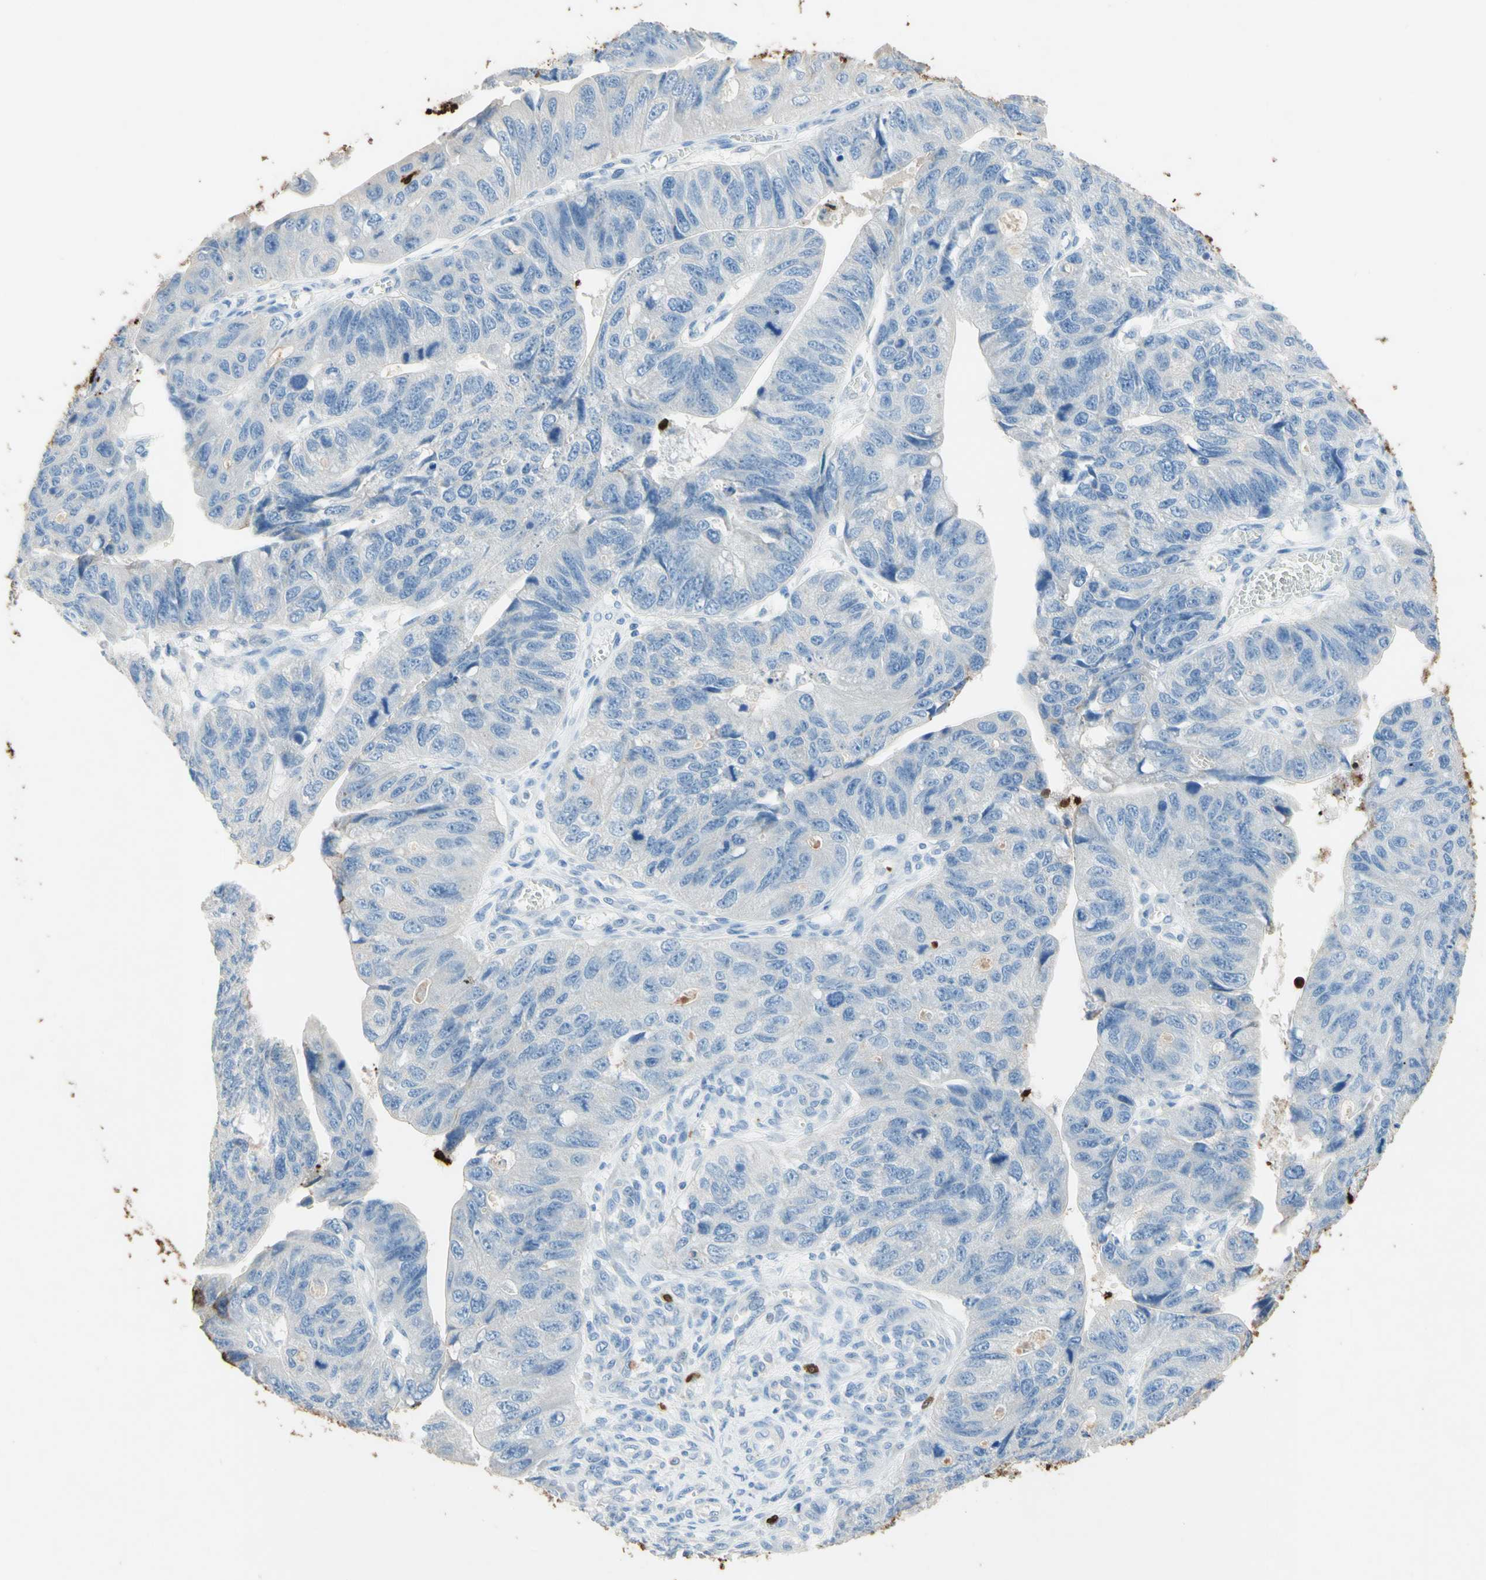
{"staining": {"intensity": "negative", "quantity": "none", "location": "none"}, "tissue": "stomach cancer", "cell_type": "Tumor cells", "image_type": "cancer", "snomed": [{"axis": "morphology", "description": "Adenocarcinoma, NOS"}, {"axis": "topography", "description": "Stomach"}], "caption": "Stomach adenocarcinoma was stained to show a protein in brown. There is no significant expression in tumor cells. Brightfield microscopy of immunohistochemistry (IHC) stained with DAB (brown) and hematoxylin (blue), captured at high magnification.", "gene": "NFKBIZ", "patient": {"sex": "male", "age": 59}}